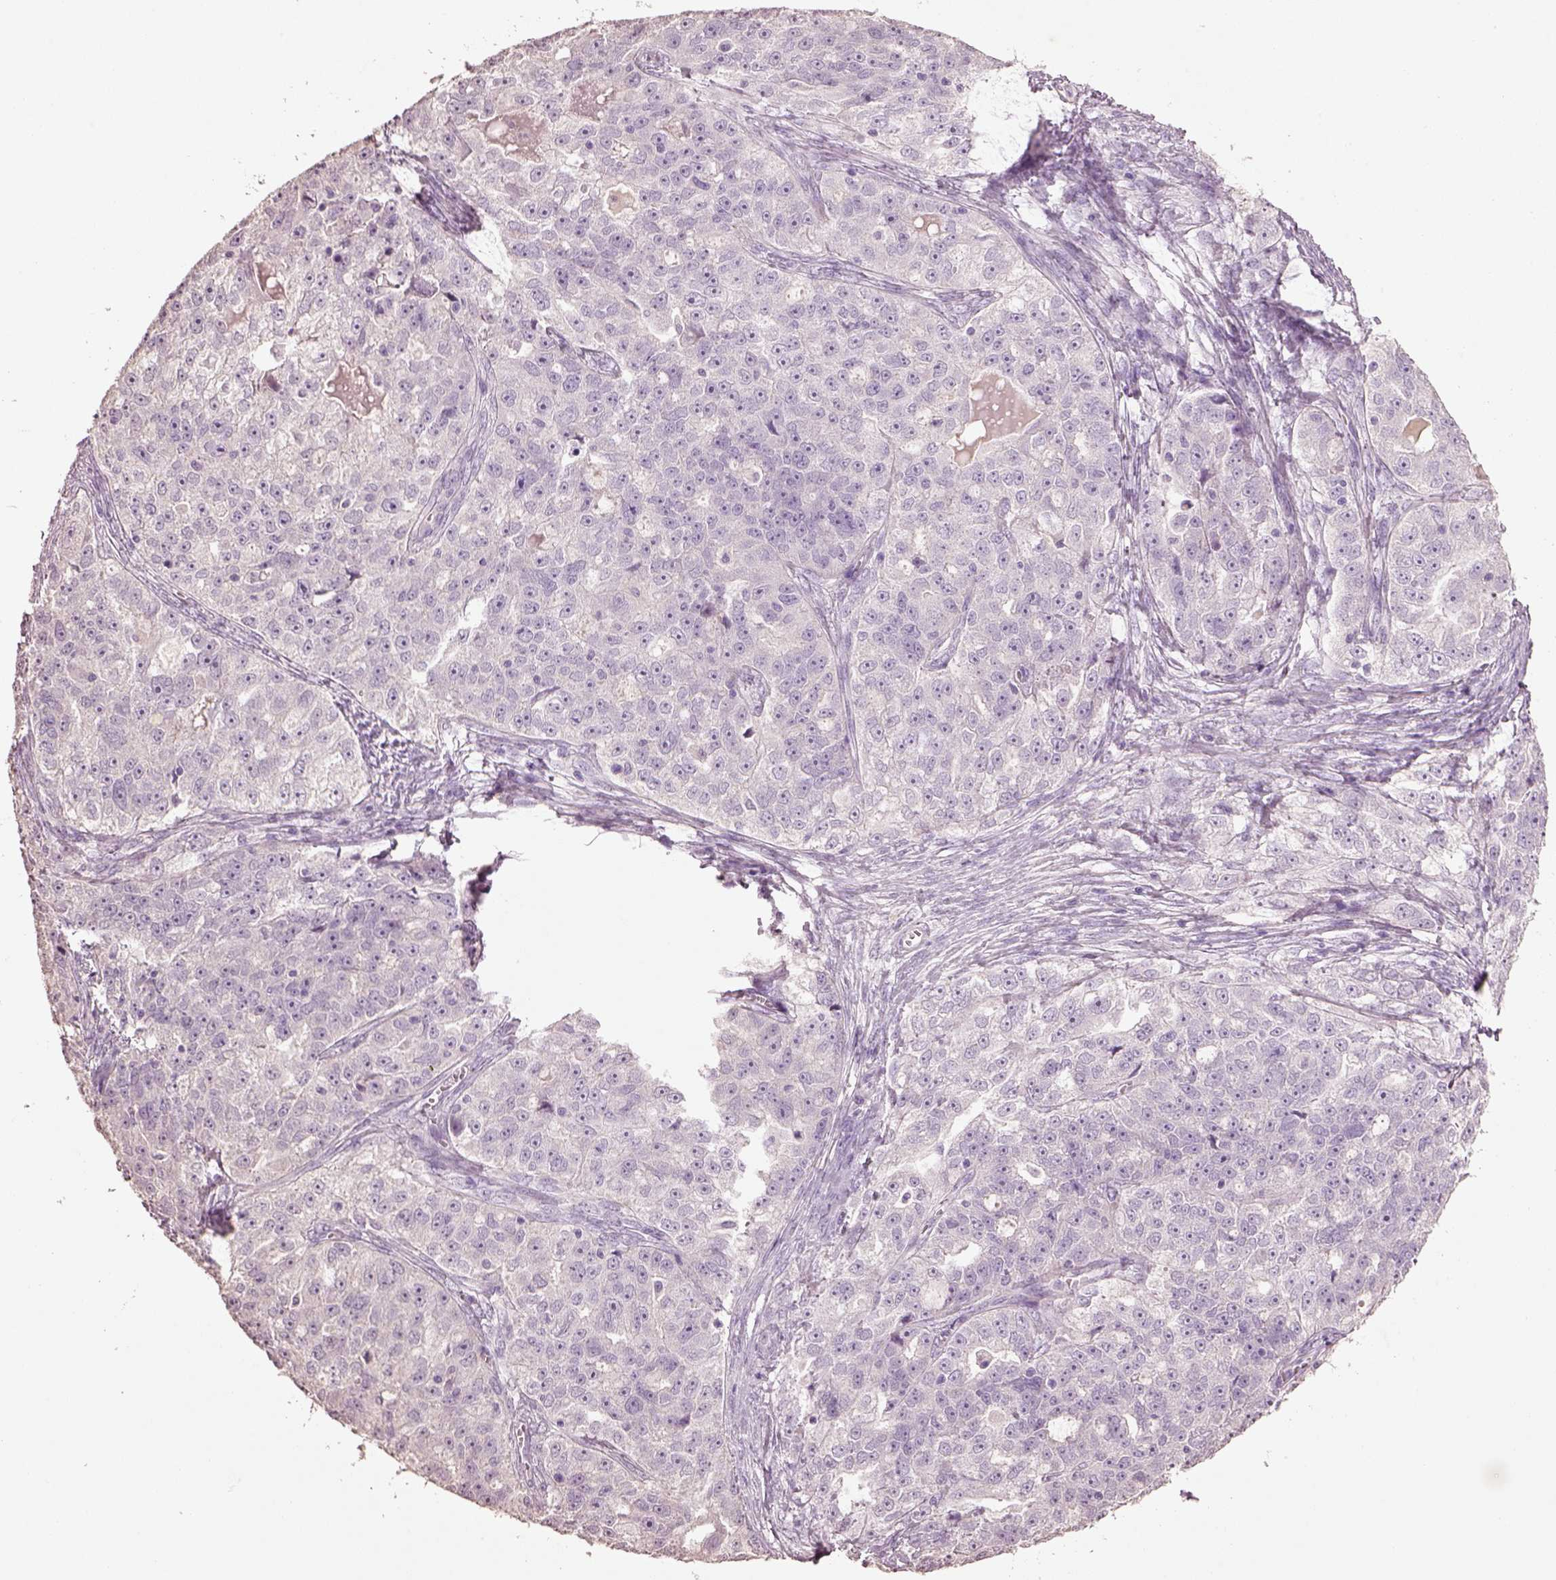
{"staining": {"intensity": "negative", "quantity": "none", "location": "none"}, "tissue": "ovarian cancer", "cell_type": "Tumor cells", "image_type": "cancer", "snomed": [{"axis": "morphology", "description": "Cystadenocarcinoma, serous, NOS"}, {"axis": "topography", "description": "Ovary"}], "caption": "Human serous cystadenocarcinoma (ovarian) stained for a protein using immunohistochemistry shows no staining in tumor cells.", "gene": "KCNIP3", "patient": {"sex": "female", "age": 51}}